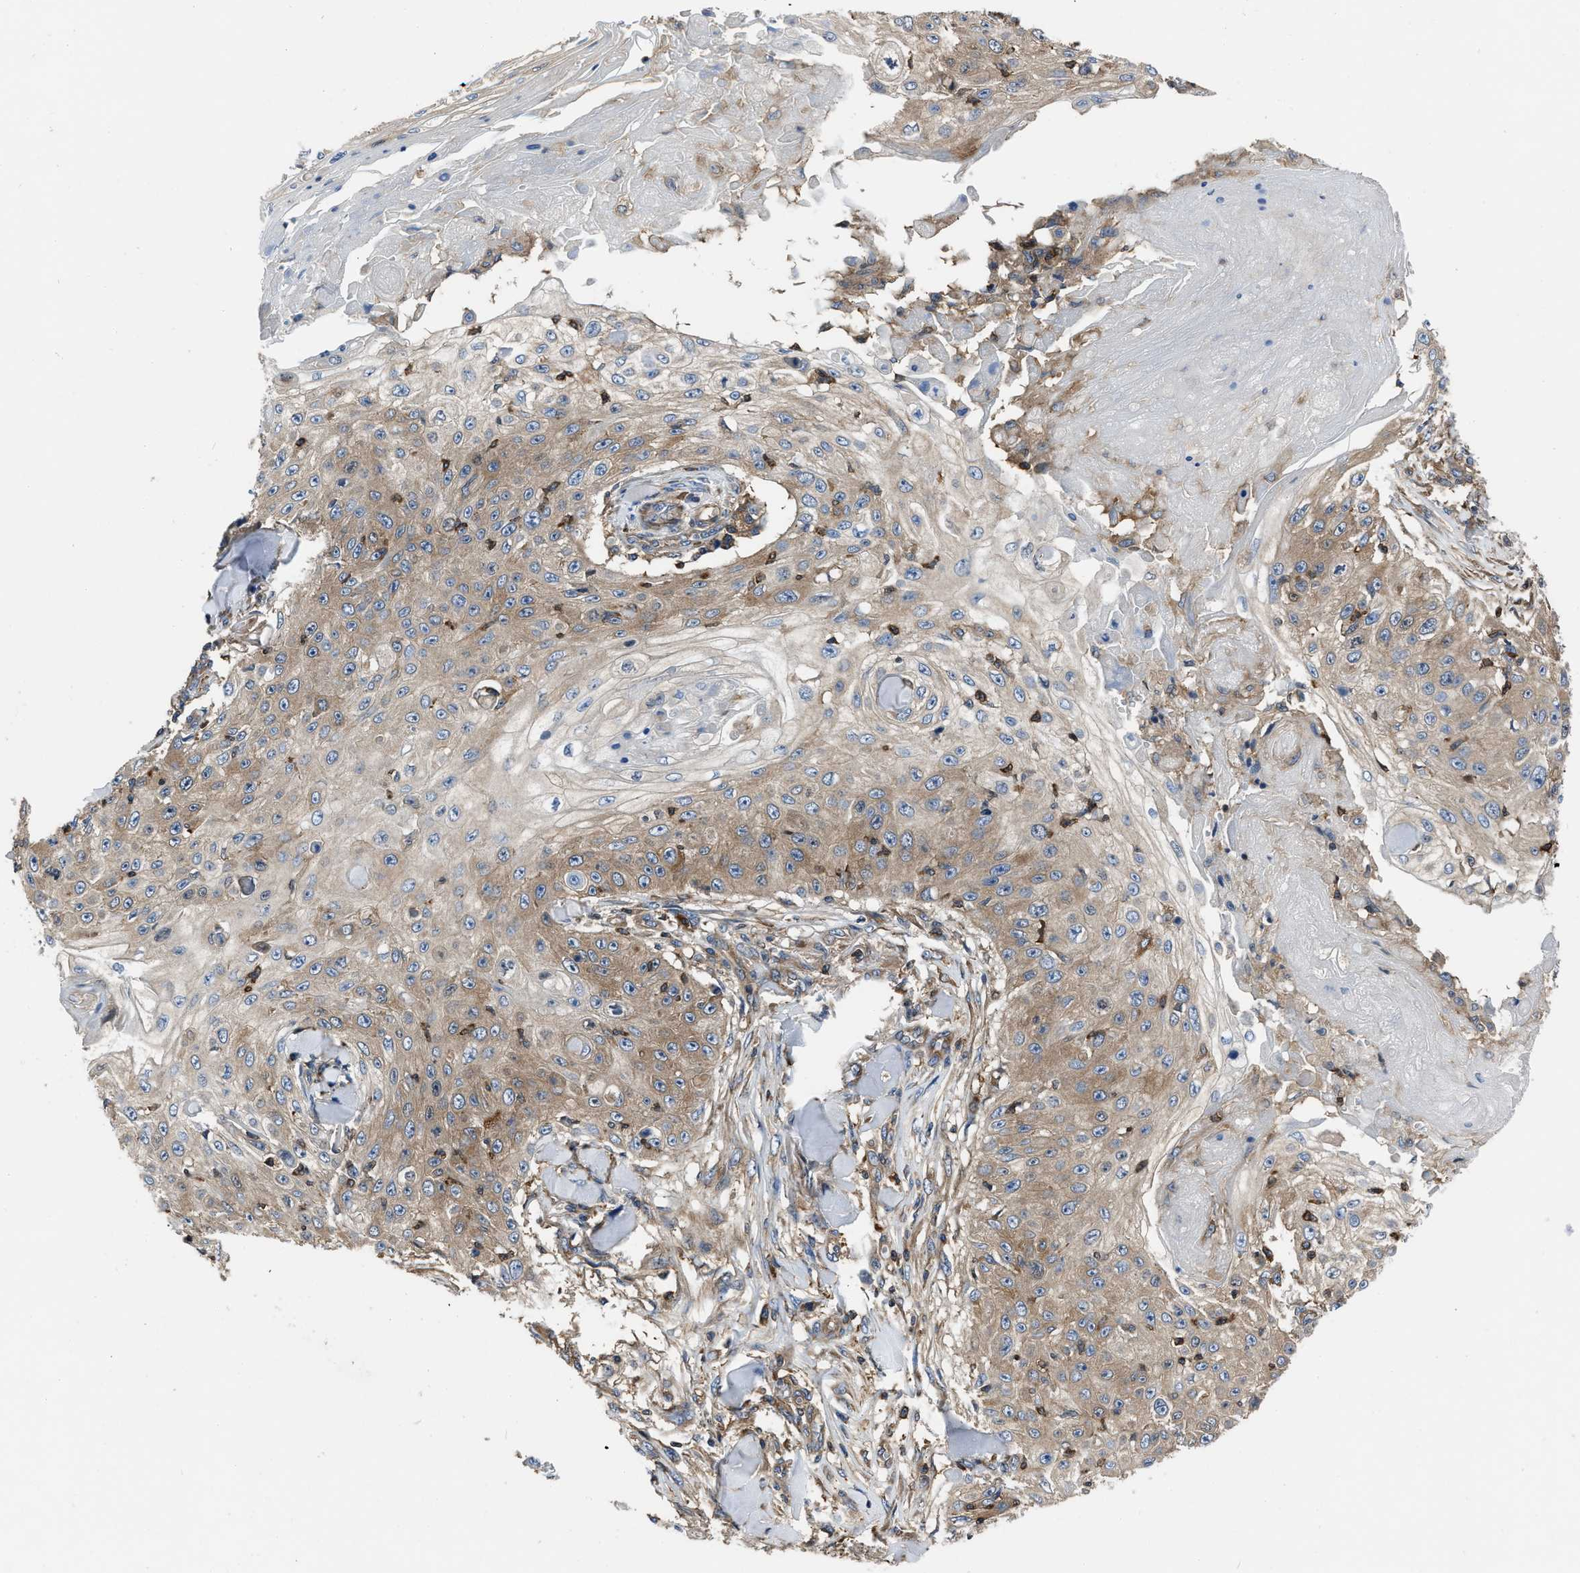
{"staining": {"intensity": "moderate", "quantity": ">75%", "location": "cytoplasmic/membranous"}, "tissue": "skin cancer", "cell_type": "Tumor cells", "image_type": "cancer", "snomed": [{"axis": "morphology", "description": "Squamous cell carcinoma, NOS"}, {"axis": "topography", "description": "Skin"}], "caption": "This is a histology image of IHC staining of skin squamous cell carcinoma, which shows moderate positivity in the cytoplasmic/membranous of tumor cells.", "gene": "YARS1", "patient": {"sex": "male", "age": 86}}